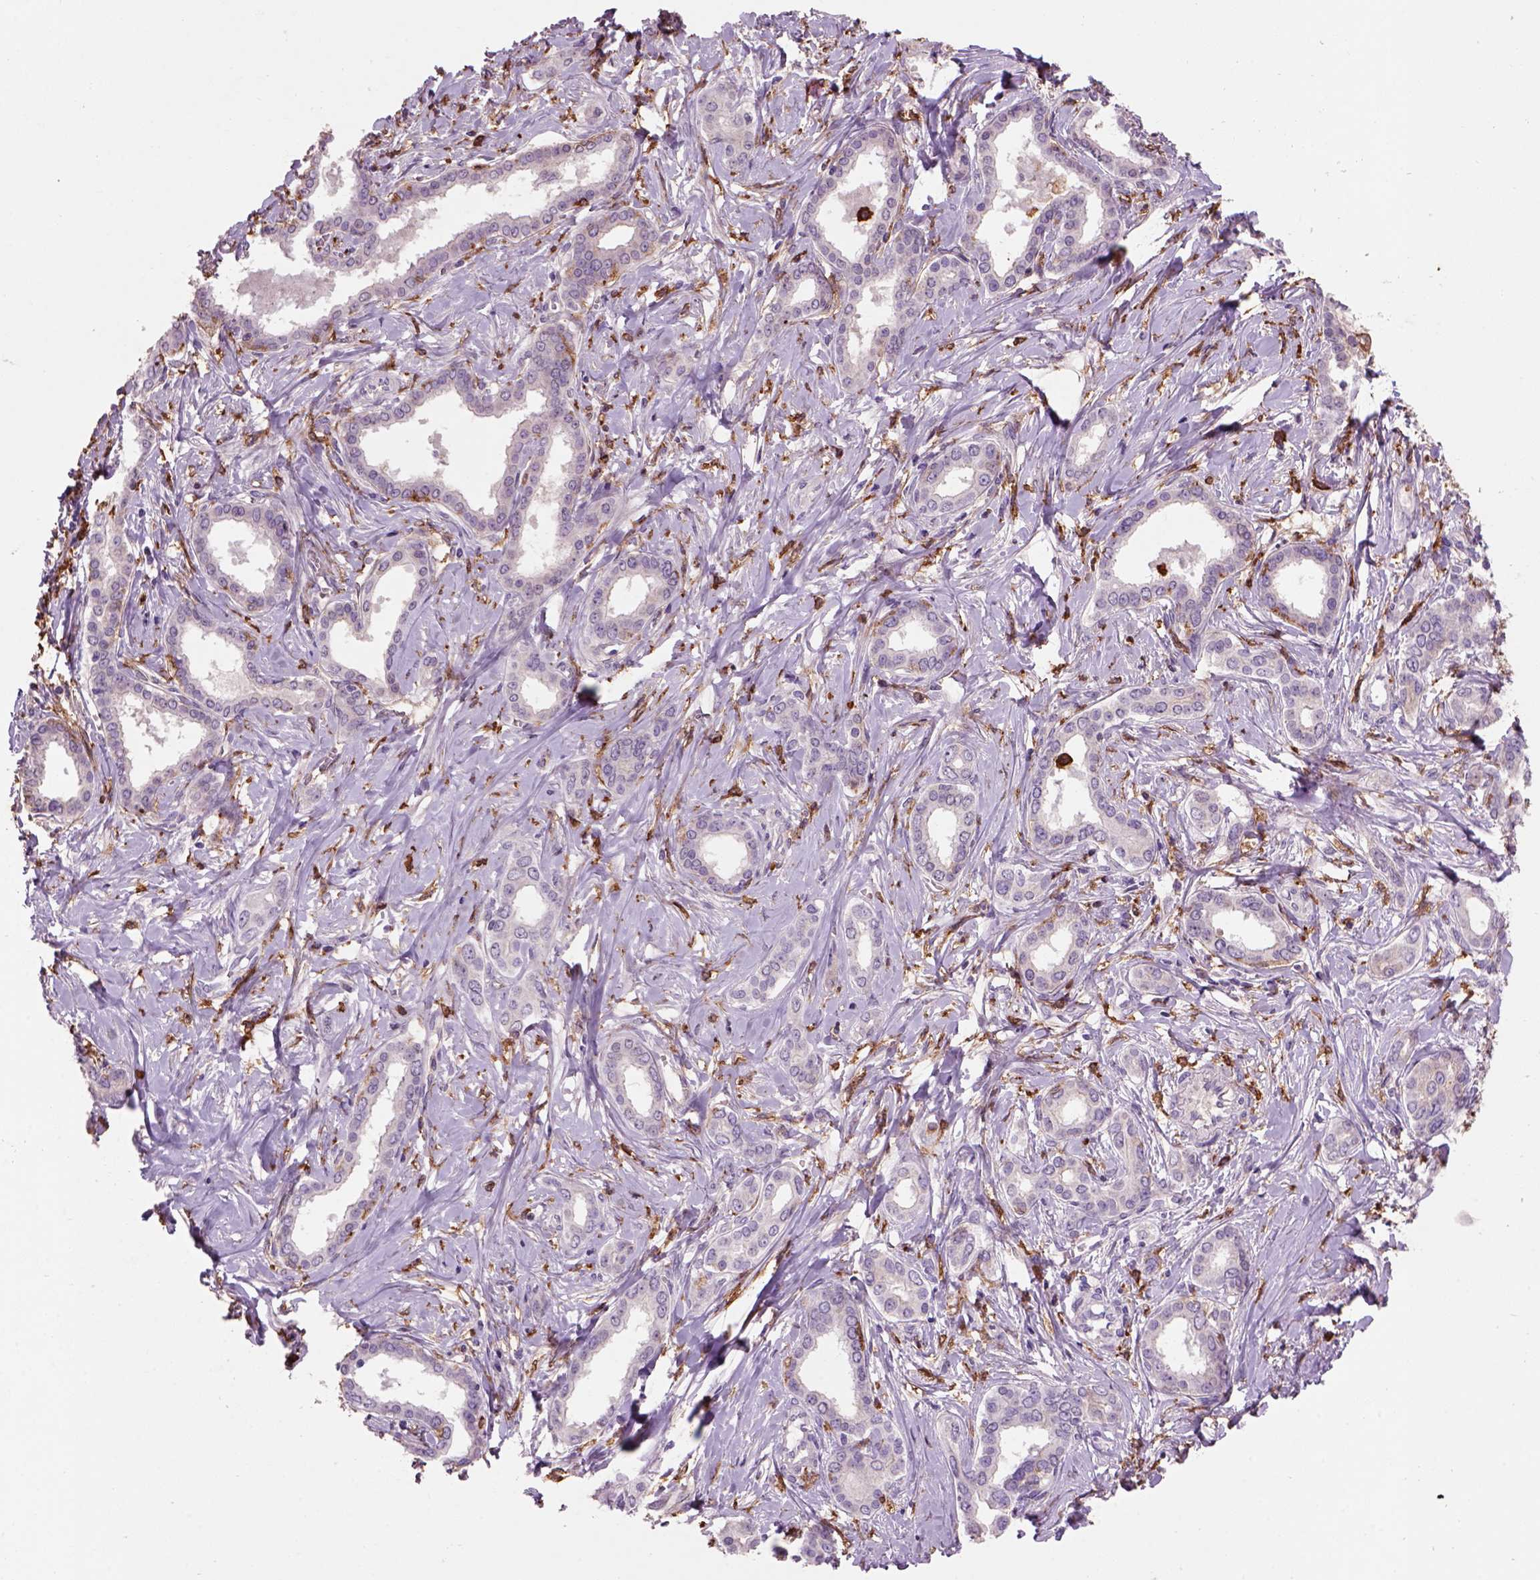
{"staining": {"intensity": "negative", "quantity": "none", "location": "none"}, "tissue": "liver cancer", "cell_type": "Tumor cells", "image_type": "cancer", "snomed": [{"axis": "morphology", "description": "Cholangiocarcinoma"}, {"axis": "topography", "description": "Liver"}], "caption": "IHC of human cholangiocarcinoma (liver) displays no positivity in tumor cells.", "gene": "CD14", "patient": {"sex": "female", "age": 47}}